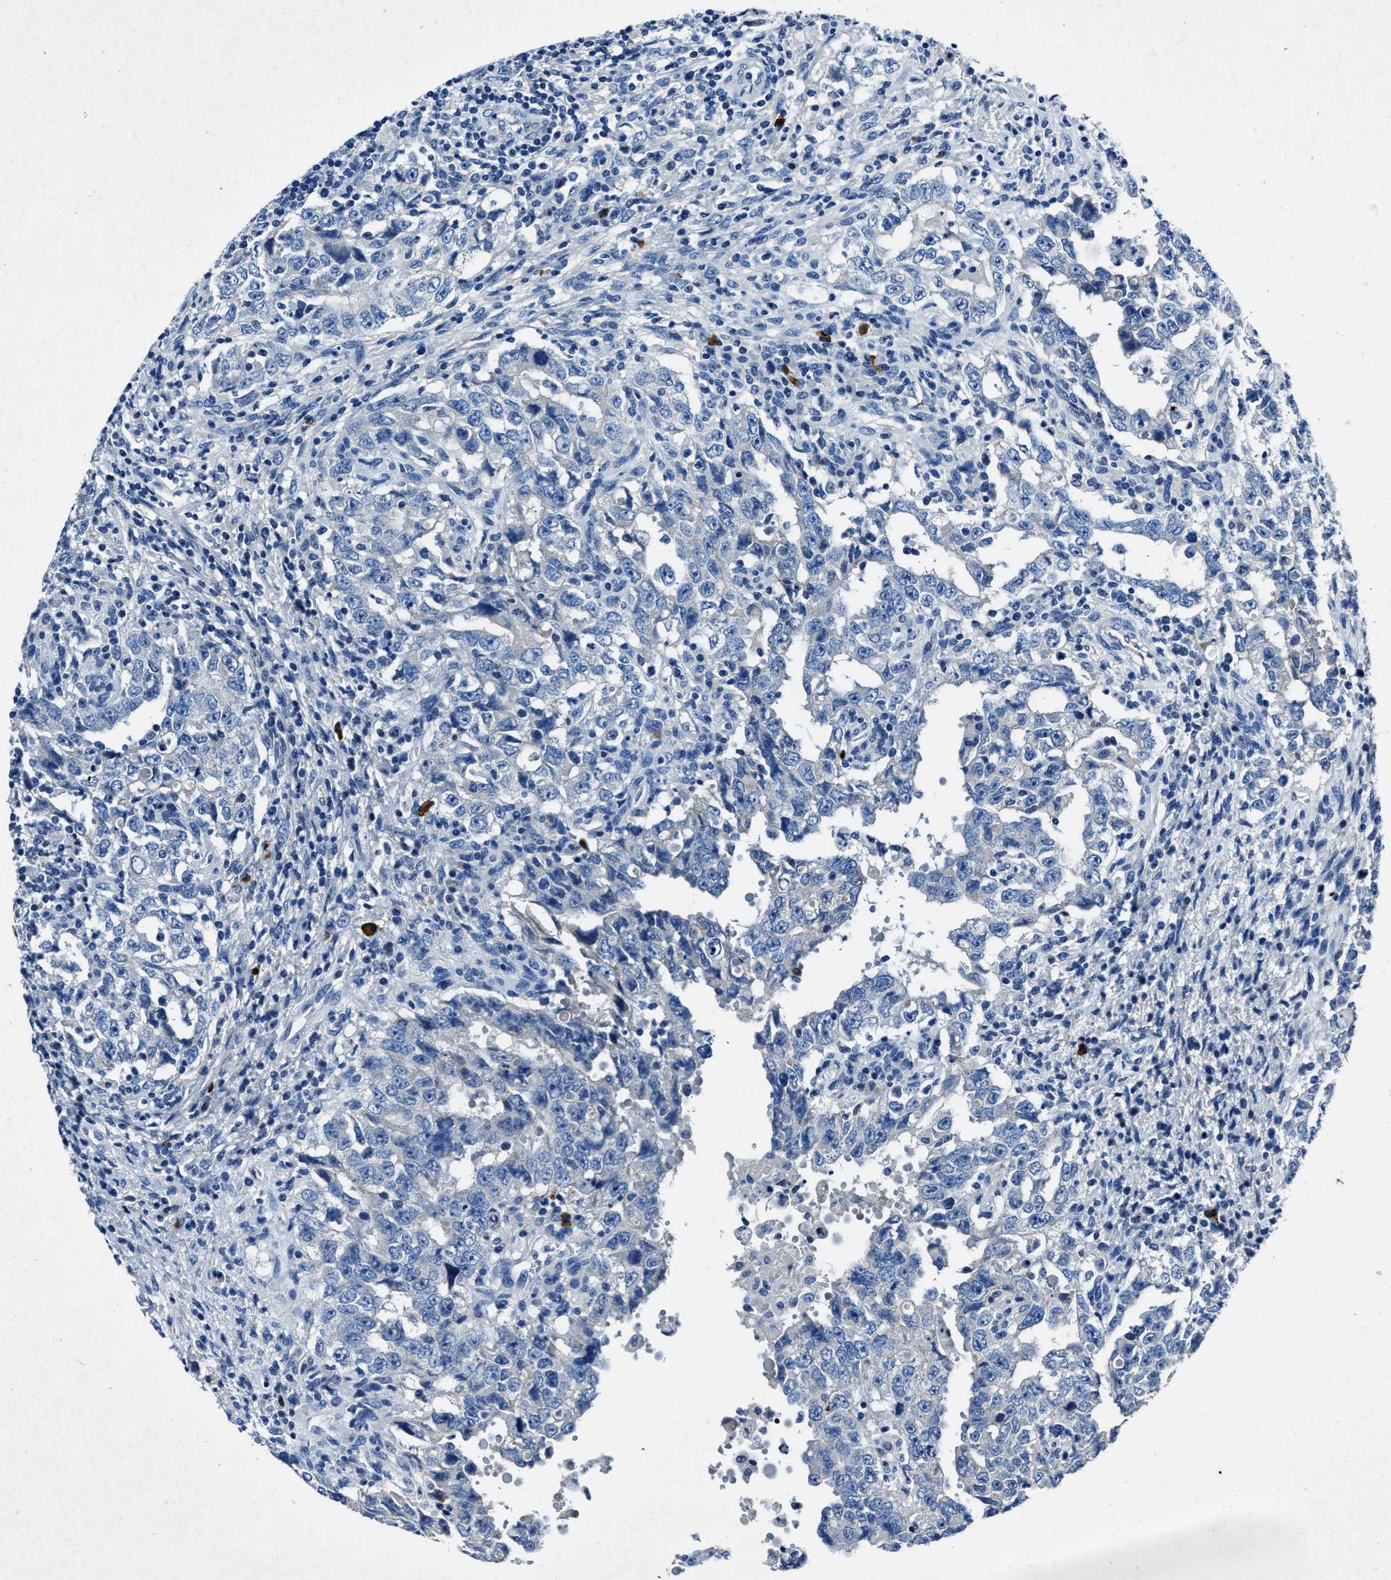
{"staining": {"intensity": "negative", "quantity": "none", "location": "none"}, "tissue": "testis cancer", "cell_type": "Tumor cells", "image_type": "cancer", "snomed": [{"axis": "morphology", "description": "Carcinoma, Embryonal, NOS"}, {"axis": "topography", "description": "Testis"}], "caption": "IHC of human testis cancer shows no staining in tumor cells.", "gene": "NACAD", "patient": {"sex": "male", "age": 26}}